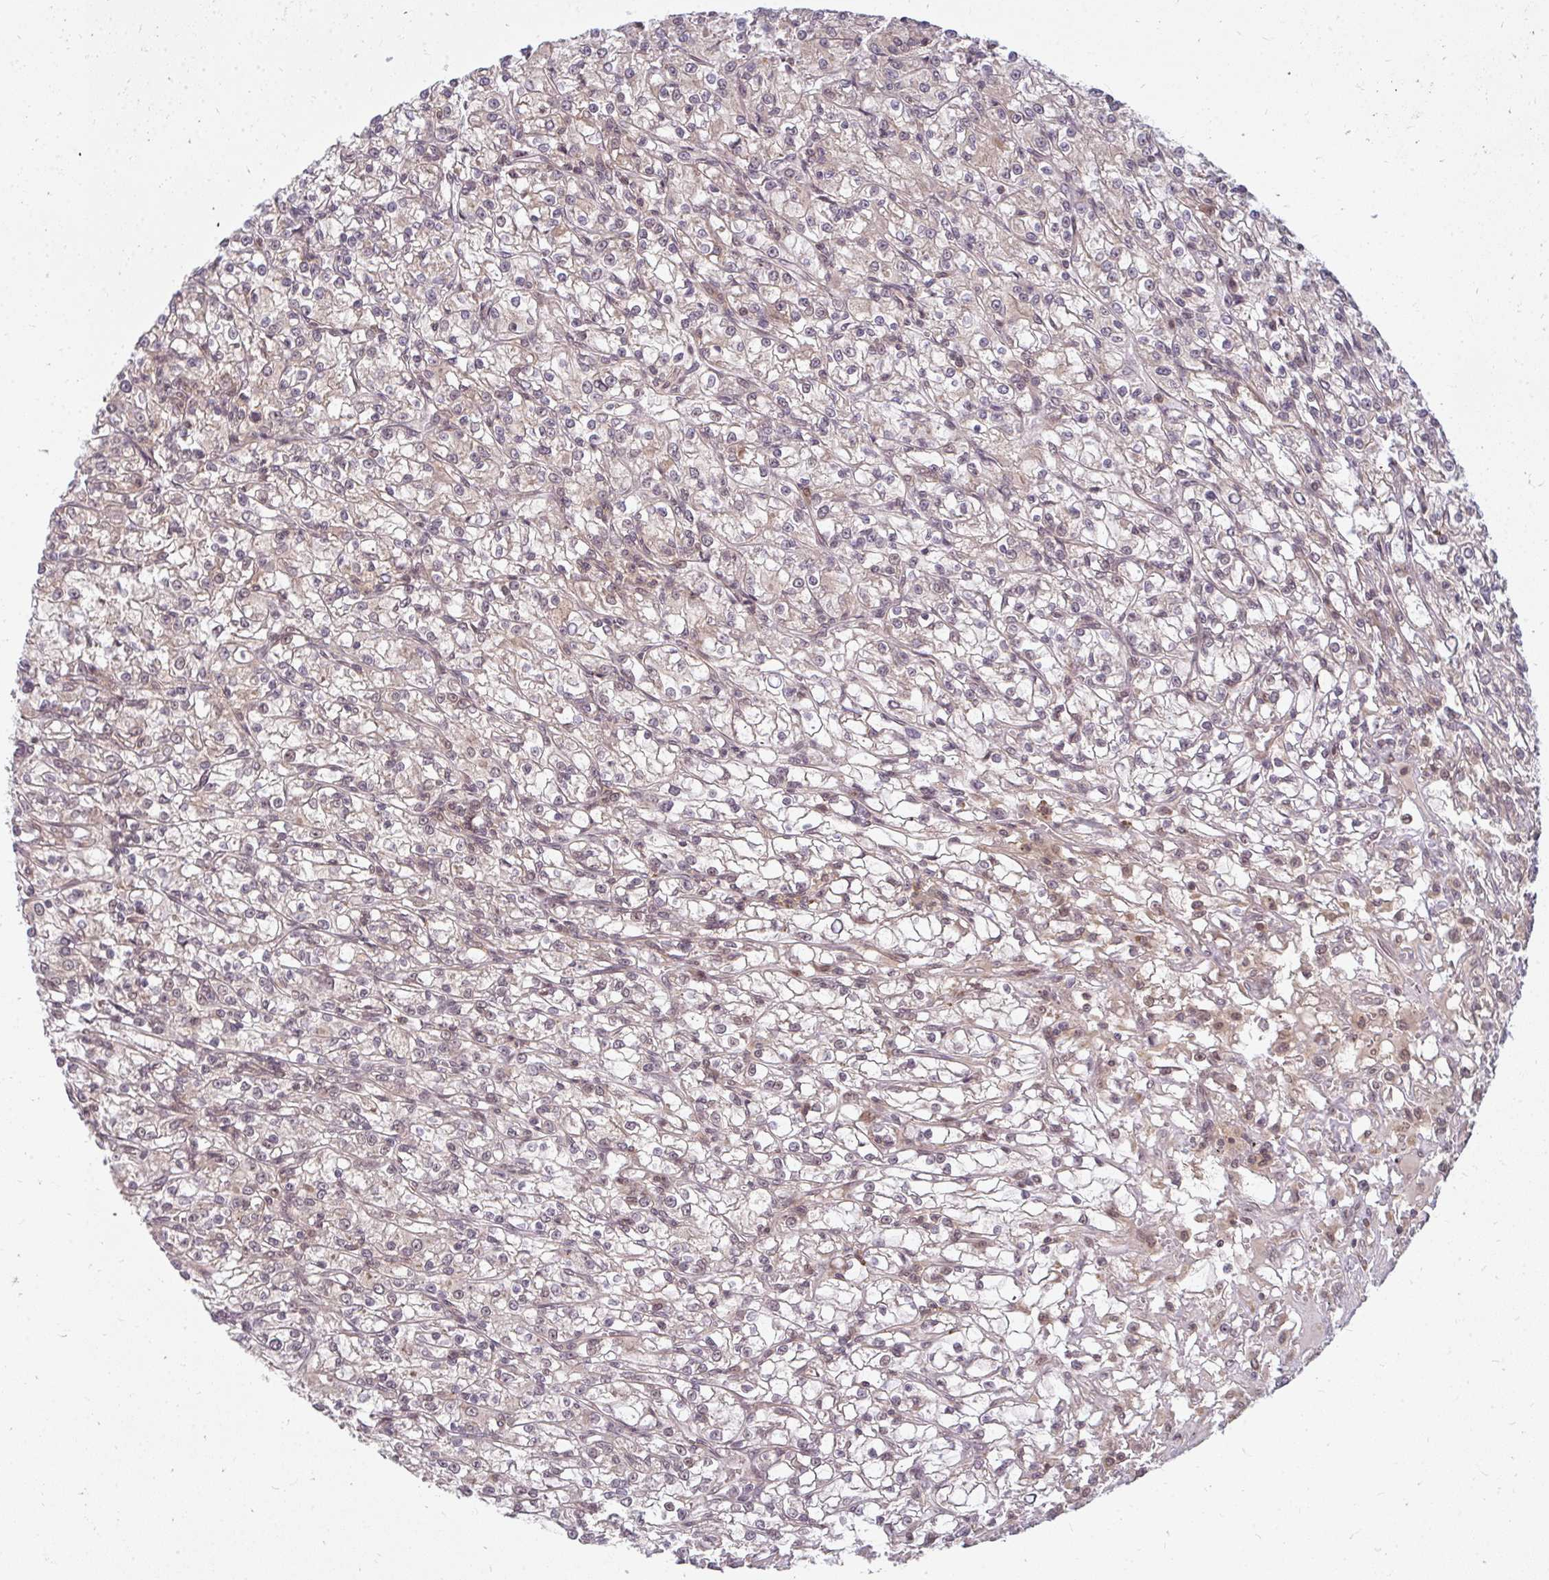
{"staining": {"intensity": "weak", "quantity": "<25%", "location": "nuclear"}, "tissue": "renal cancer", "cell_type": "Tumor cells", "image_type": "cancer", "snomed": [{"axis": "morphology", "description": "Adenocarcinoma, NOS"}, {"axis": "topography", "description": "Kidney"}], "caption": "There is no significant expression in tumor cells of adenocarcinoma (renal).", "gene": "GTF3C6", "patient": {"sex": "female", "age": 59}}